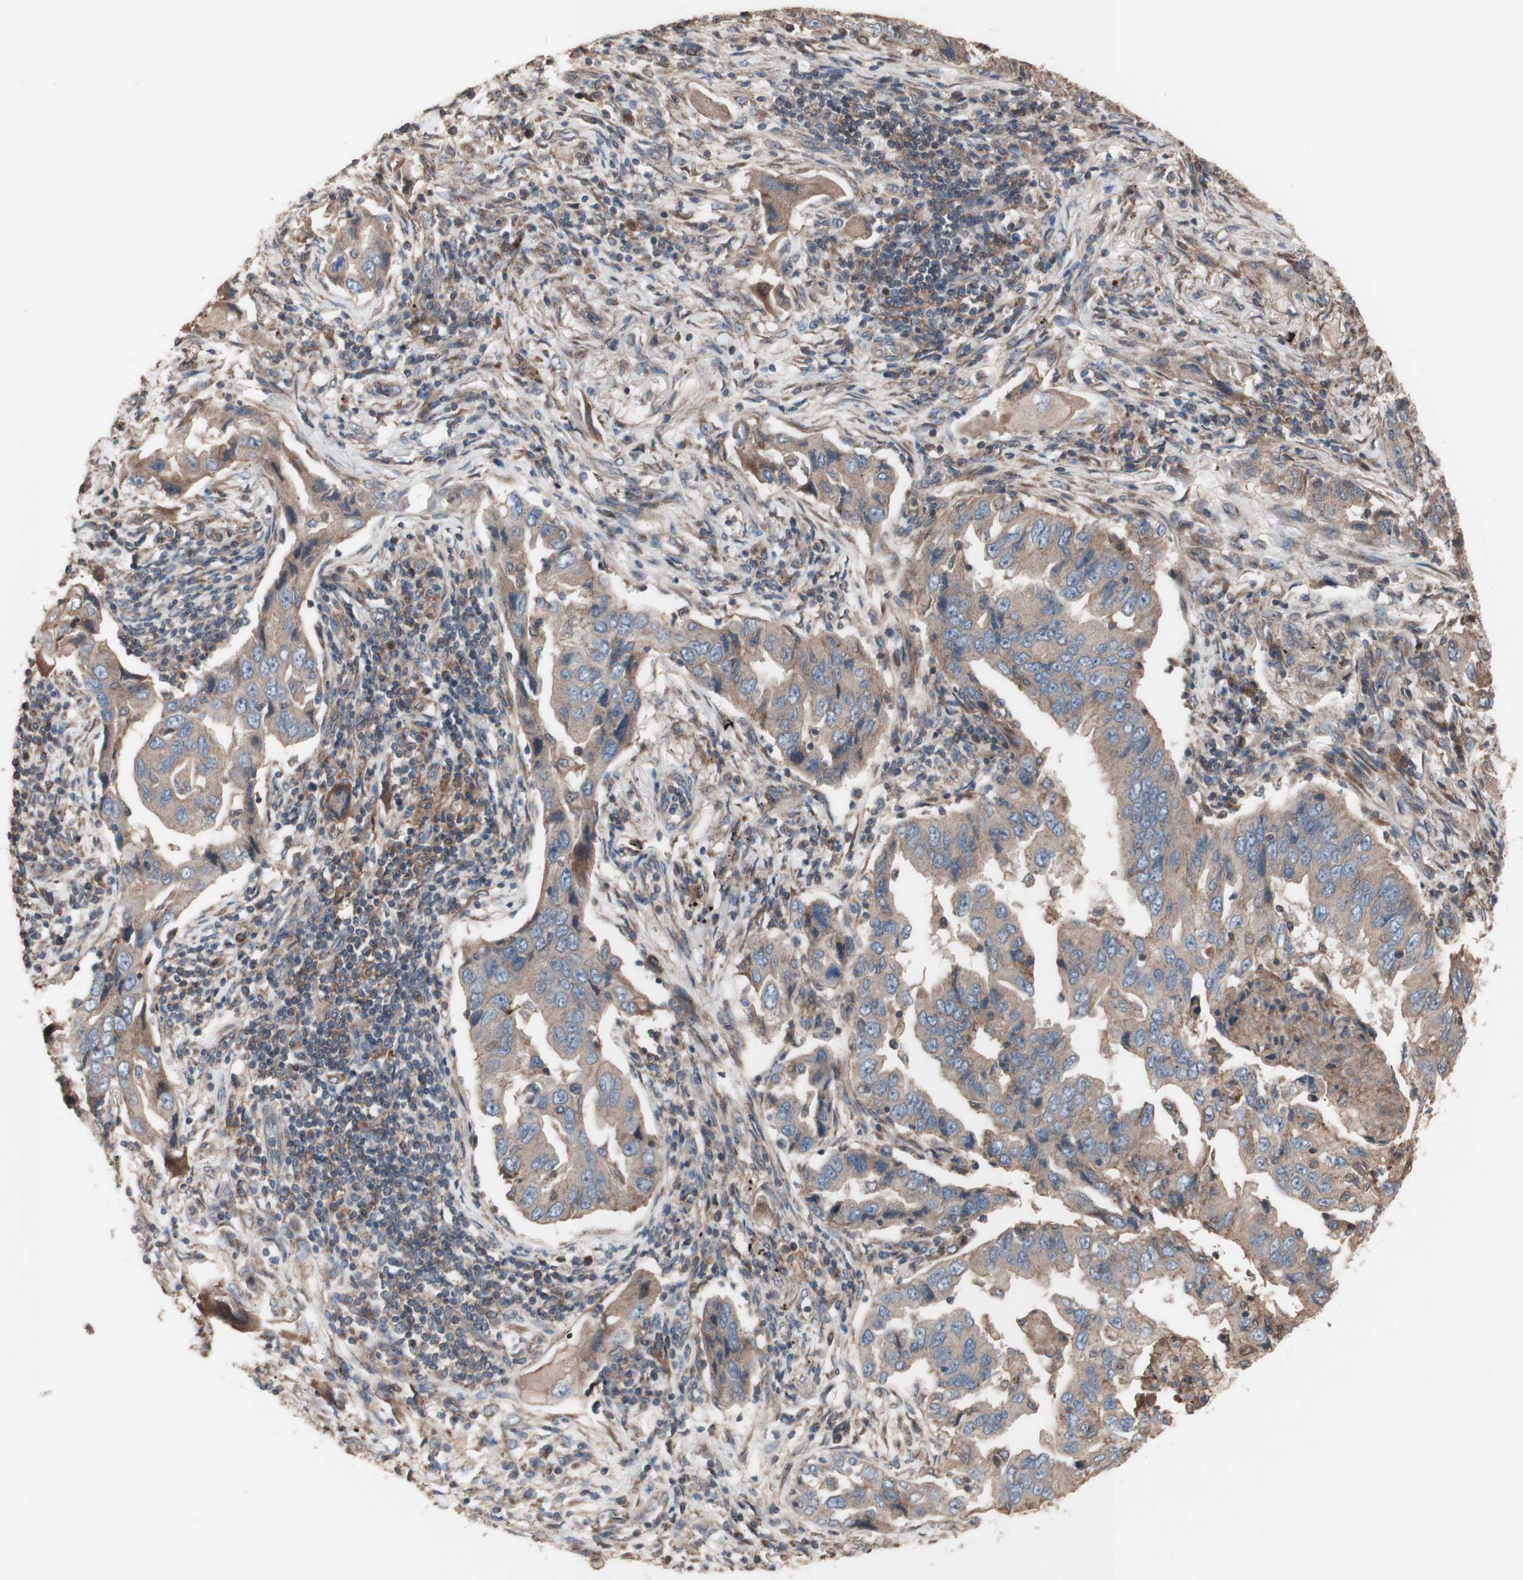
{"staining": {"intensity": "moderate", "quantity": ">75%", "location": "cytoplasmic/membranous"}, "tissue": "lung cancer", "cell_type": "Tumor cells", "image_type": "cancer", "snomed": [{"axis": "morphology", "description": "Adenocarcinoma, NOS"}, {"axis": "topography", "description": "Lung"}], "caption": "A brown stain highlights moderate cytoplasmic/membranous expression of a protein in adenocarcinoma (lung) tumor cells.", "gene": "COPB1", "patient": {"sex": "female", "age": 65}}